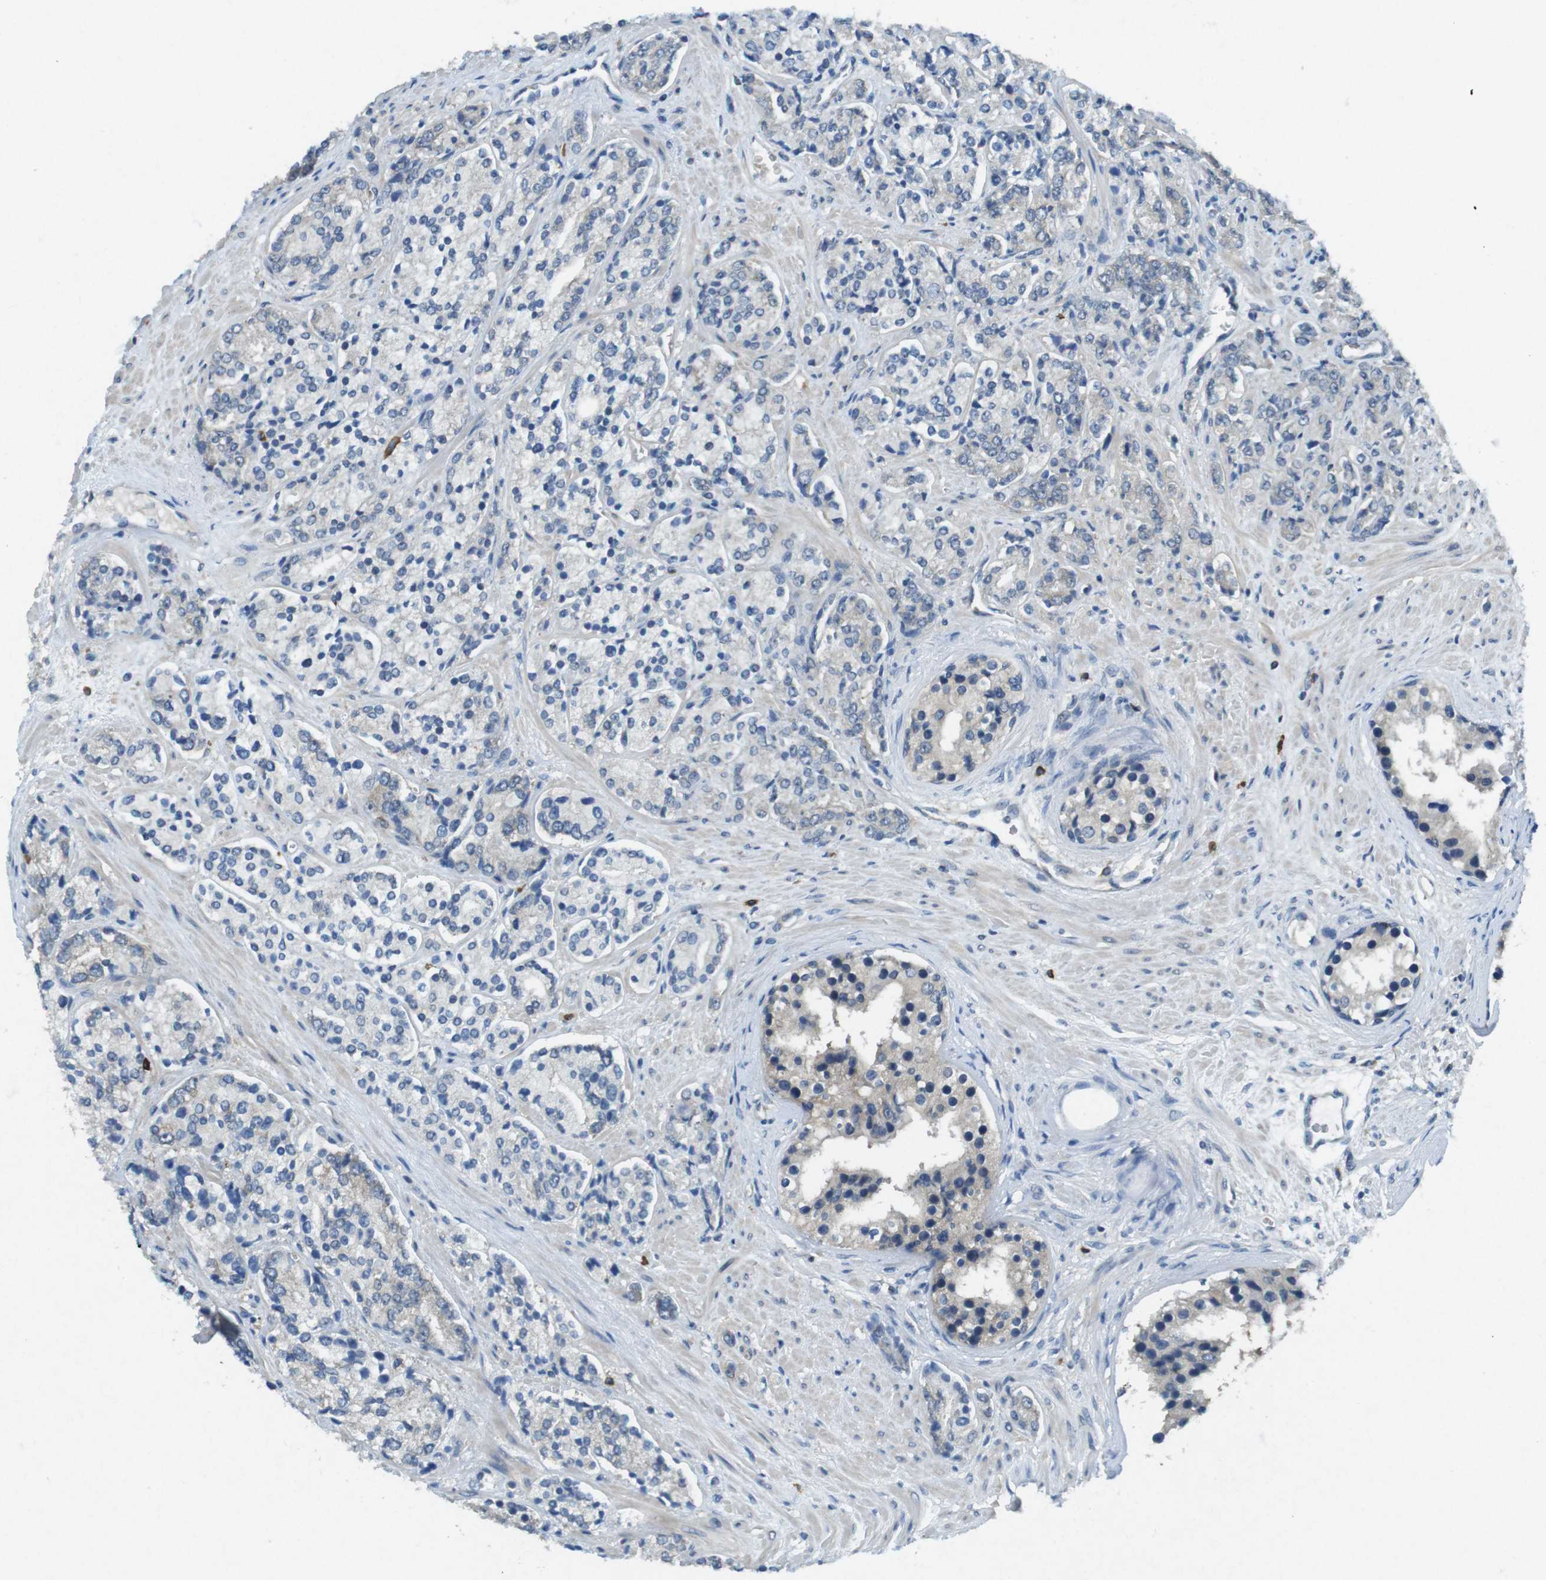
{"staining": {"intensity": "negative", "quantity": "none", "location": "none"}, "tissue": "prostate cancer", "cell_type": "Tumor cells", "image_type": "cancer", "snomed": [{"axis": "morphology", "description": "Adenocarcinoma, High grade"}, {"axis": "topography", "description": "Prostate"}], "caption": "An IHC micrograph of prostate cancer (high-grade adenocarcinoma) is shown. There is no staining in tumor cells of prostate cancer (high-grade adenocarcinoma).", "gene": "SUGT1", "patient": {"sex": "male", "age": 71}}